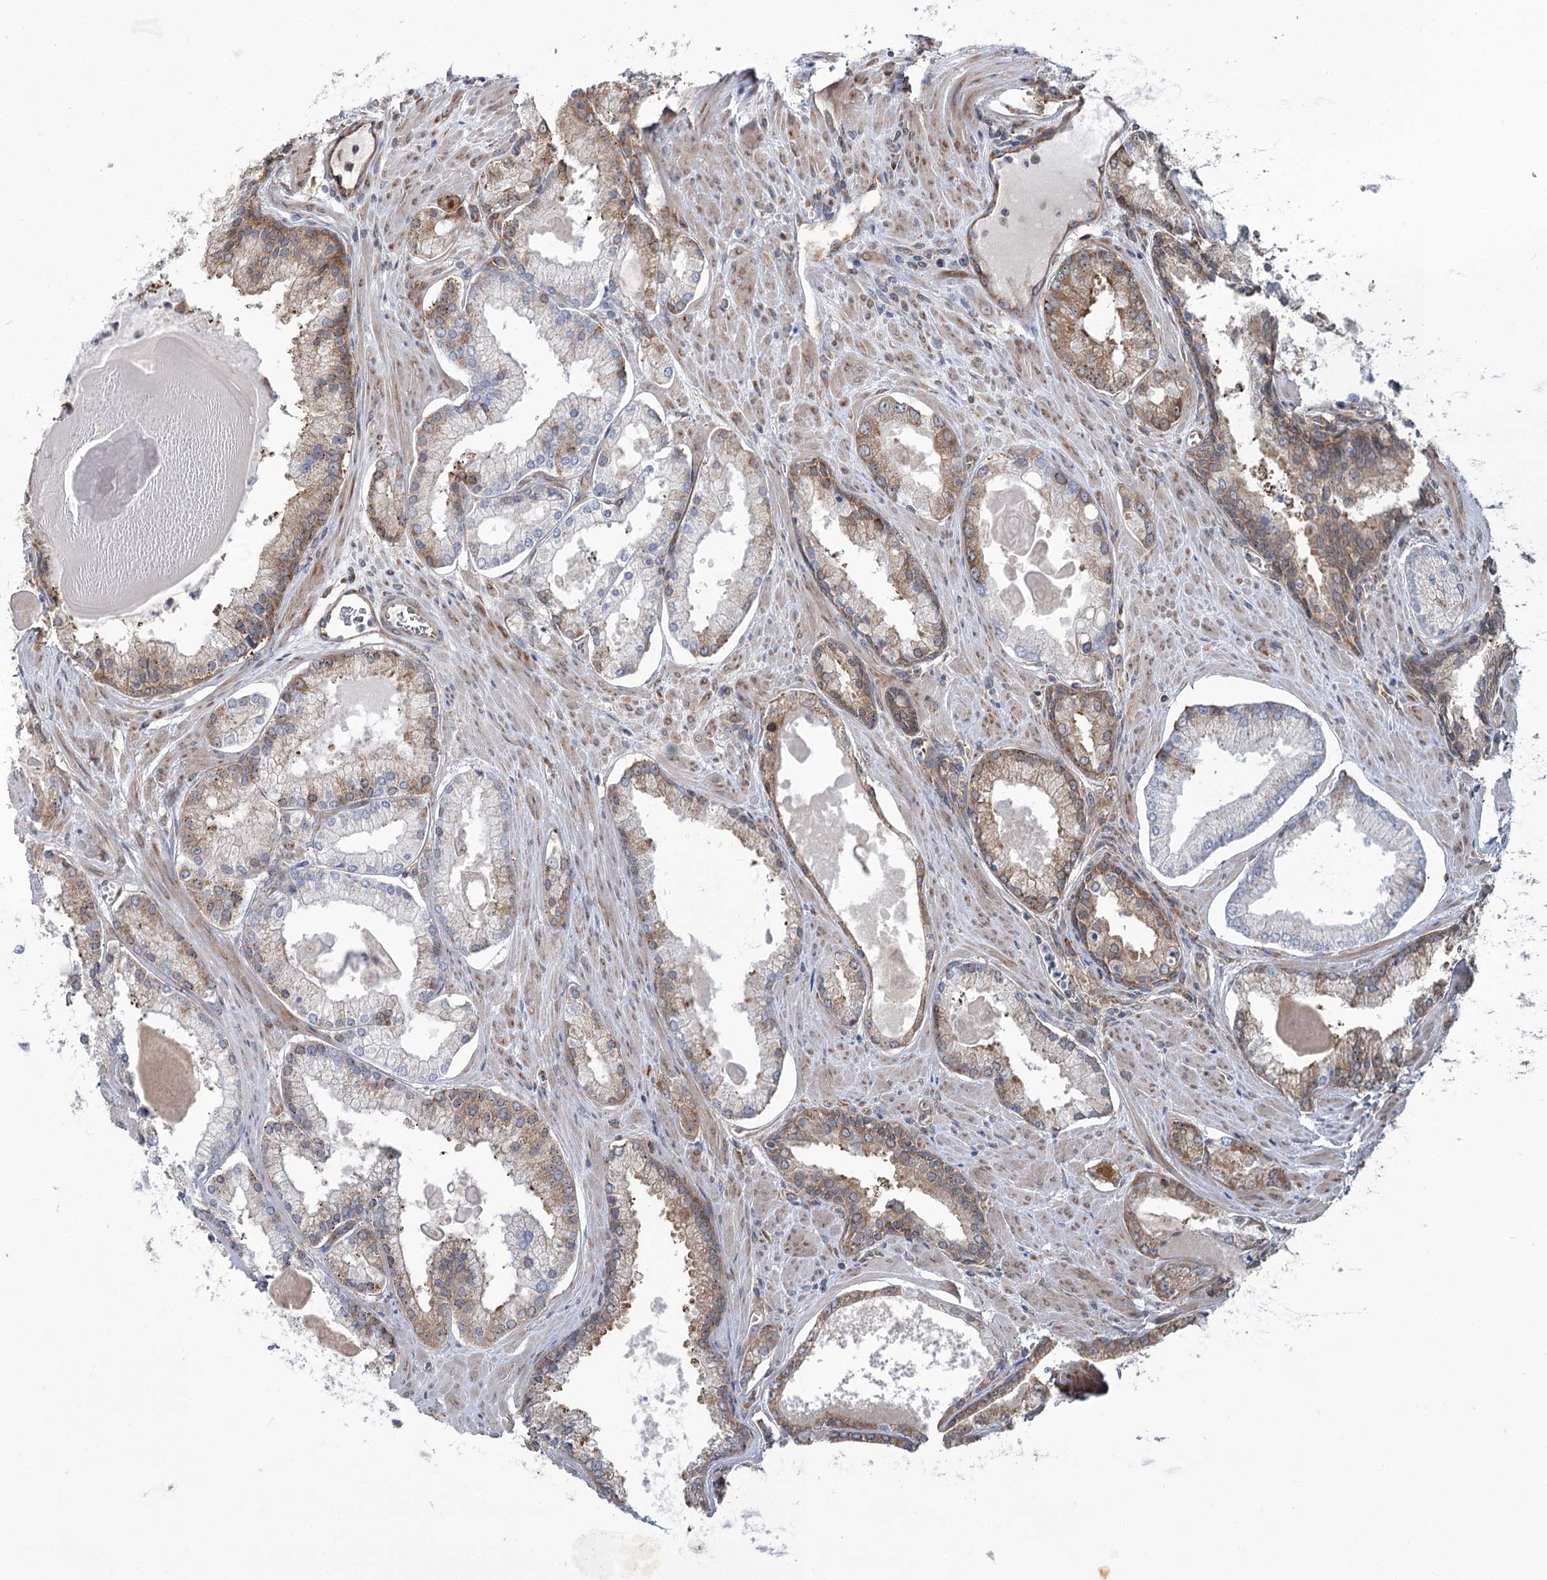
{"staining": {"intensity": "moderate", "quantity": "25%-75%", "location": "cytoplasmic/membranous"}, "tissue": "prostate cancer", "cell_type": "Tumor cells", "image_type": "cancer", "snomed": [{"axis": "morphology", "description": "Adenocarcinoma, Low grade"}, {"axis": "topography", "description": "Prostate"}], "caption": "Immunohistochemistry (IHC) photomicrograph of prostate cancer (low-grade adenocarcinoma) stained for a protein (brown), which reveals medium levels of moderate cytoplasmic/membranous expression in approximately 25%-75% of tumor cells.", "gene": "VWA2", "patient": {"sex": "male", "age": 54}}